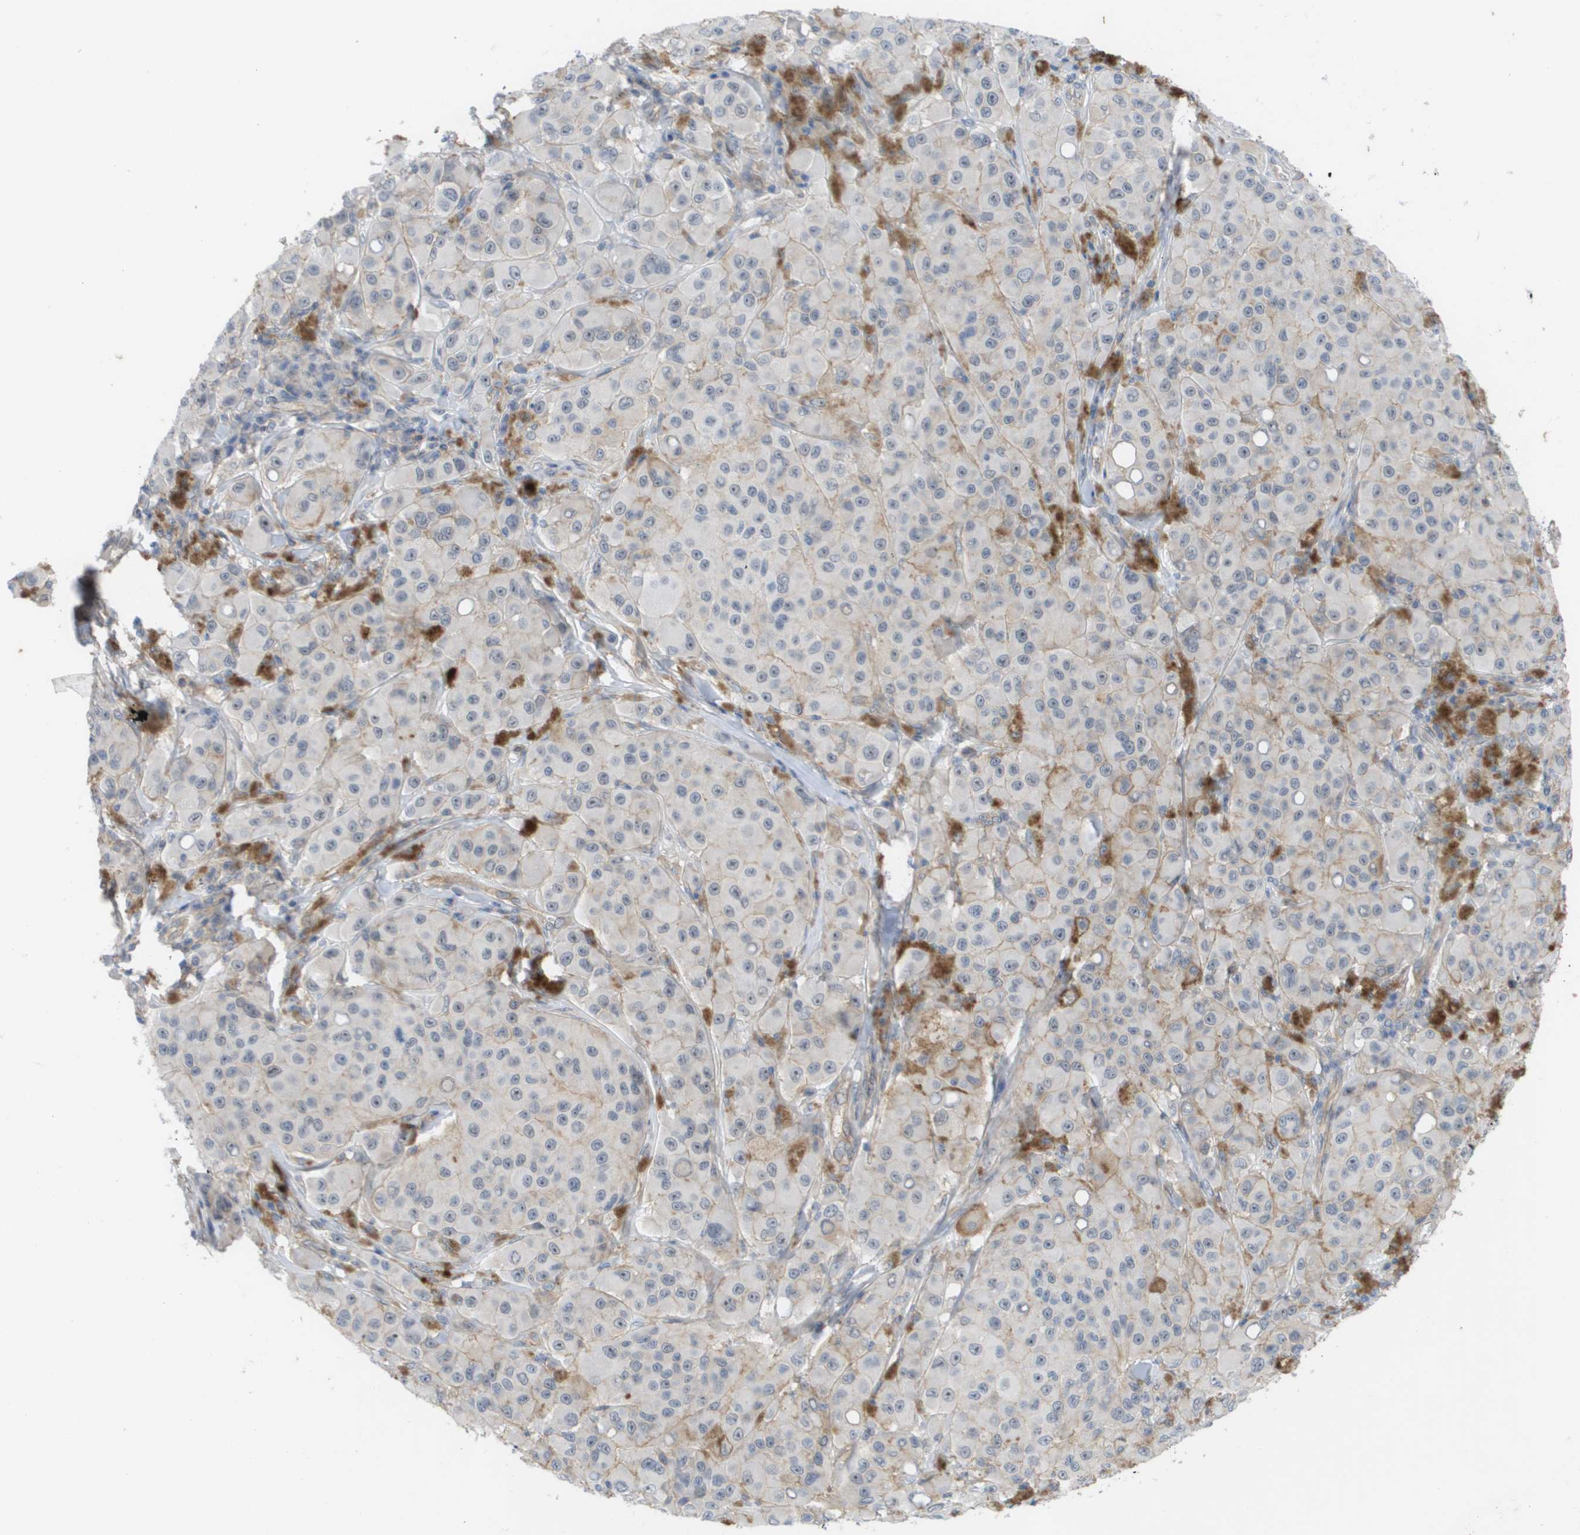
{"staining": {"intensity": "negative", "quantity": "none", "location": "none"}, "tissue": "melanoma", "cell_type": "Tumor cells", "image_type": "cancer", "snomed": [{"axis": "morphology", "description": "Malignant melanoma, NOS"}, {"axis": "topography", "description": "Skin"}], "caption": "Immunohistochemistry photomicrograph of melanoma stained for a protein (brown), which displays no positivity in tumor cells. (Immunohistochemistry, brightfield microscopy, high magnification).", "gene": "MTARC2", "patient": {"sex": "male", "age": 84}}